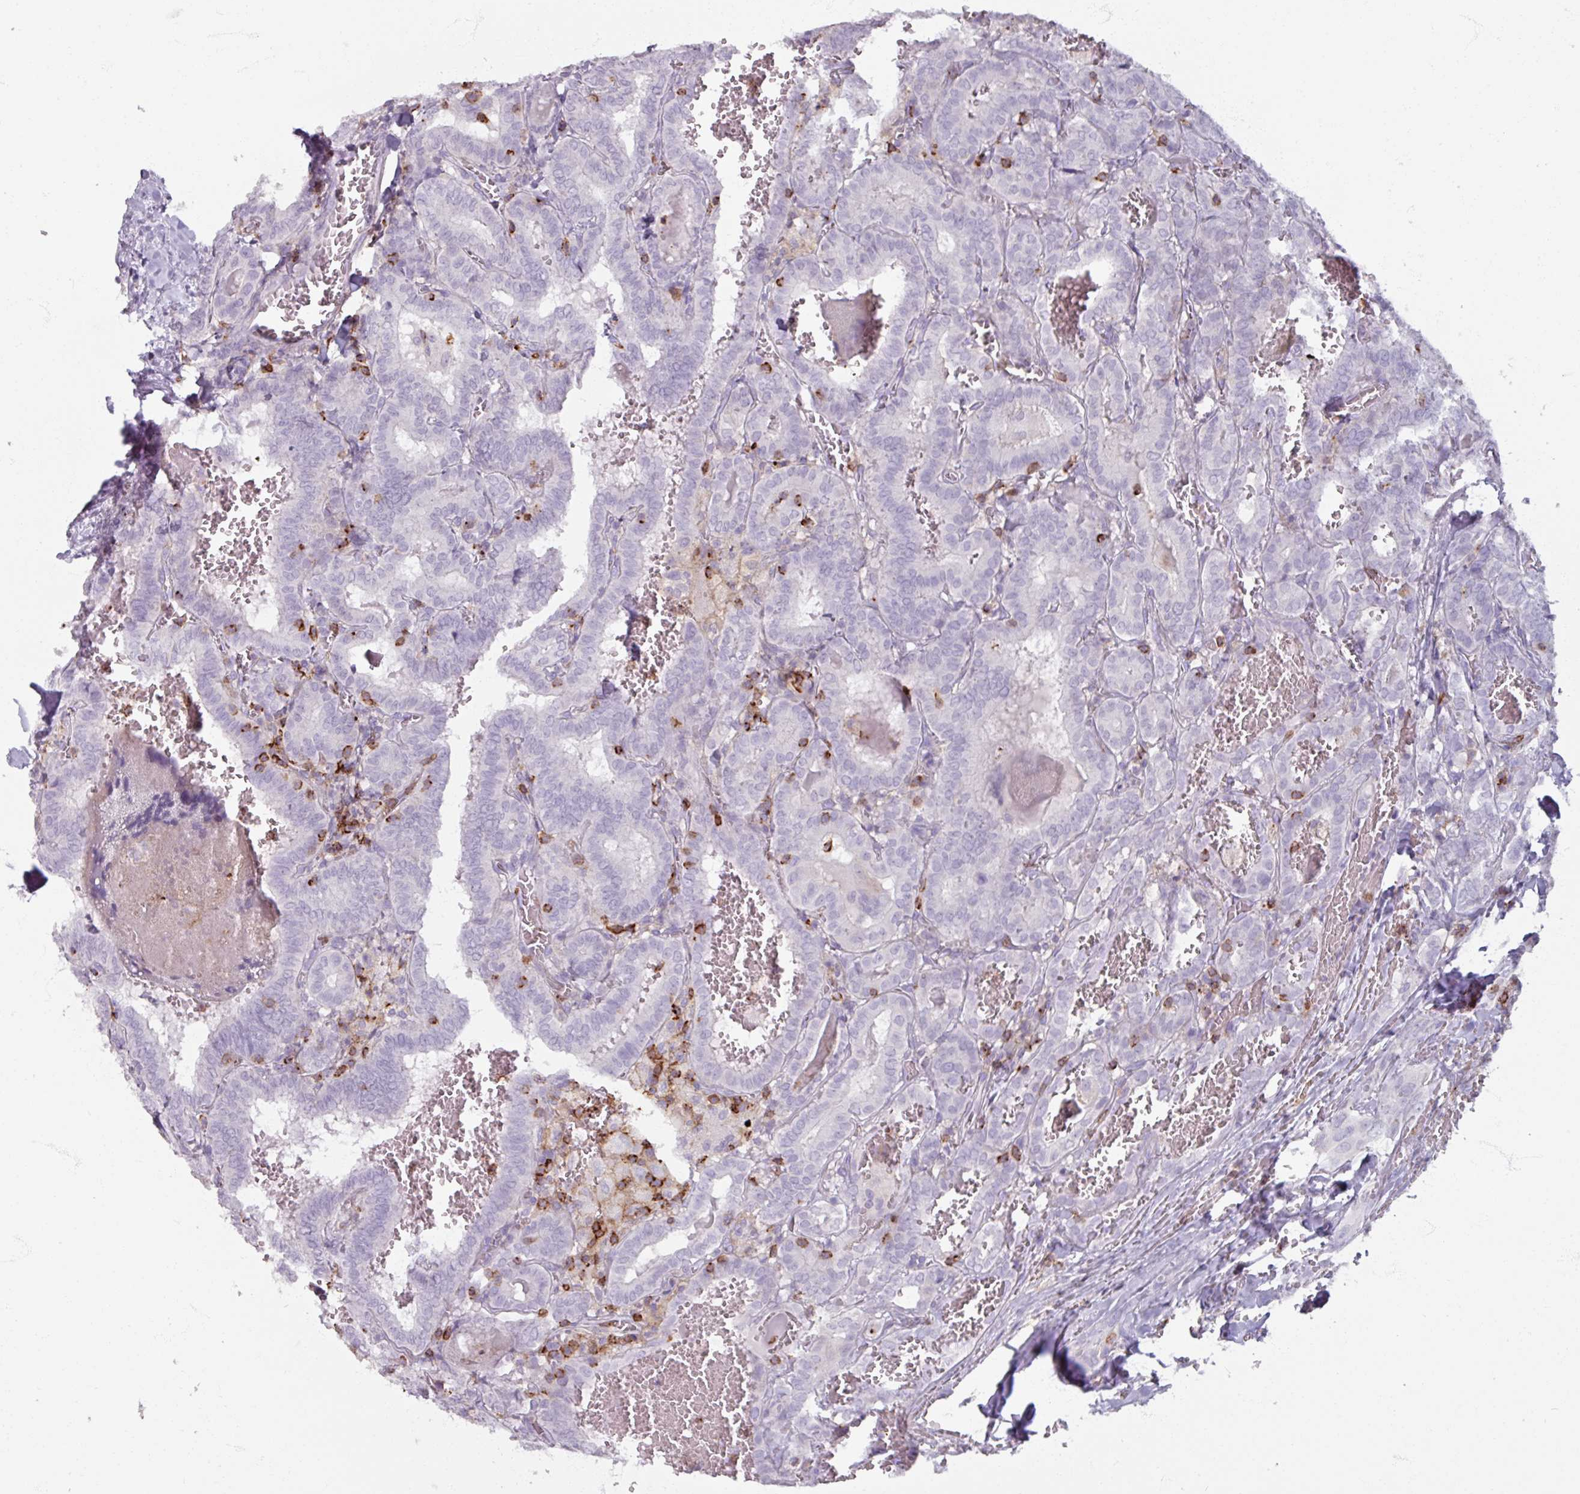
{"staining": {"intensity": "negative", "quantity": "none", "location": "none"}, "tissue": "thyroid cancer", "cell_type": "Tumor cells", "image_type": "cancer", "snomed": [{"axis": "morphology", "description": "Papillary adenocarcinoma, NOS"}, {"axis": "topography", "description": "Thyroid gland"}], "caption": "IHC of thyroid cancer displays no expression in tumor cells.", "gene": "PTPRC", "patient": {"sex": "female", "age": 72}}